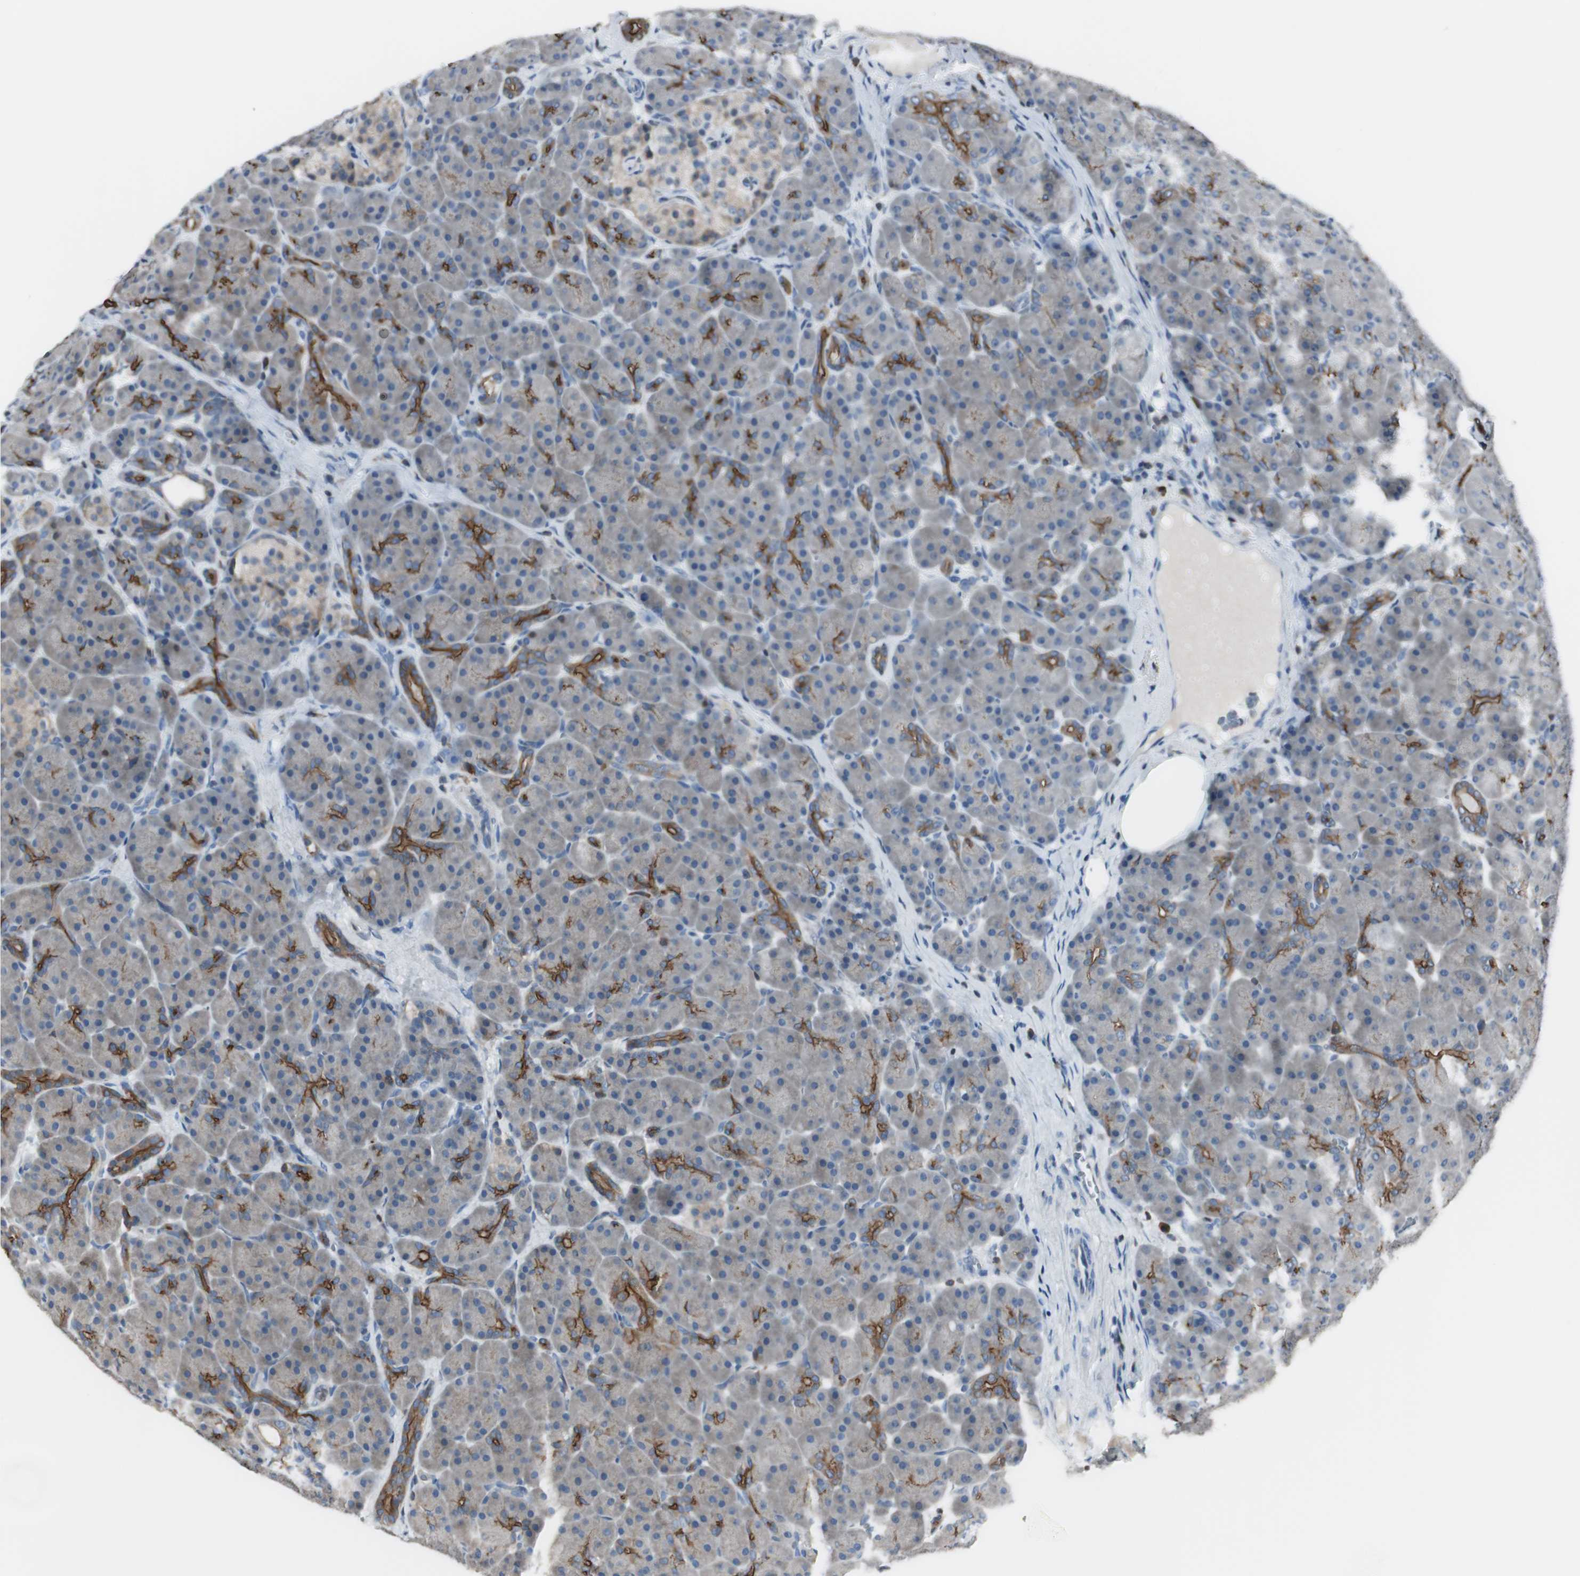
{"staining": {"intensity": "strong", "quantity": "<25%", "location": "cytoplasmic/membranous"}, "tissue": "pancreas", "cell_type": "Exocrine glandular cells", "image_type": "normal", "snomed": [{"axis": "morphology", "description": "Normal tissue, NOS"}, {"axis": "topography", "description": "Pancreas"}], "caption": "Pancreas stained with DAB immunohistochemistry reveals medium levels of strong cytoplasmic/membranous expression in approximately <25% of exocrine glandular cells.", "gene": "SLC9A3R1", "patient": {"sex": "male", "age": 66}}